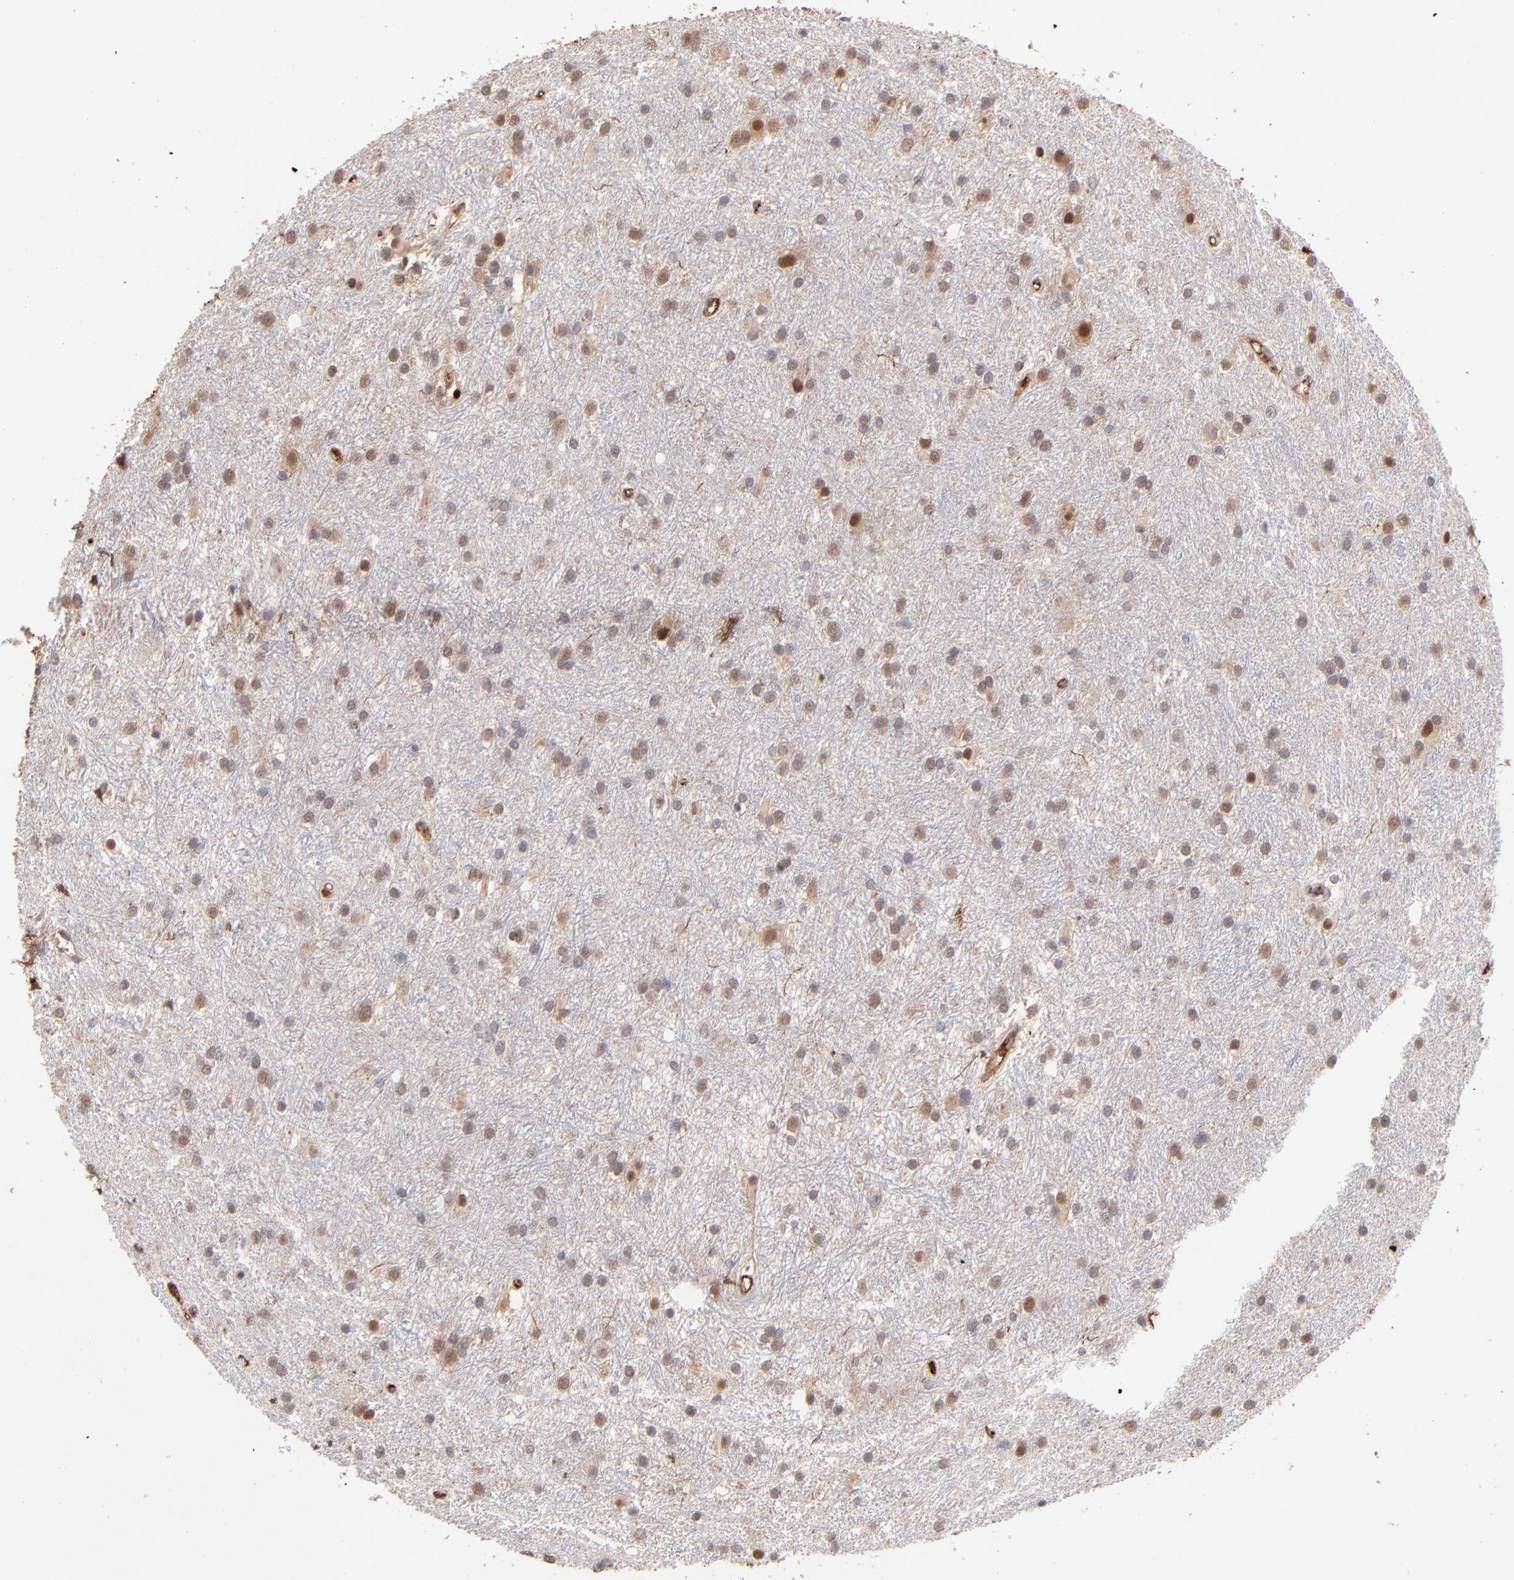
{"staining": {"intensity": "moderate", "quantity": "25%-75%", "location": "nuclear"}, "tissue": "glioma", "cell_type": "Tumor cells", "image_type": "cancer", "snomed": [{"axis": "morphology", "description": "Glioma, malignant, High grade"}, {"axis": "topography", "description": "Brain"}], "caption": "High-magnification brightfield microscopy of malignant high-grade glioma stained with DAB (brown) and counterstained with hematoxylin (blue). tumor cells exhibit moderate nuclear positivity is appreciated in approximately25%-75% of cells.", "gene": "PSMD14", "patient": {"sex": "female", "age": 50}}